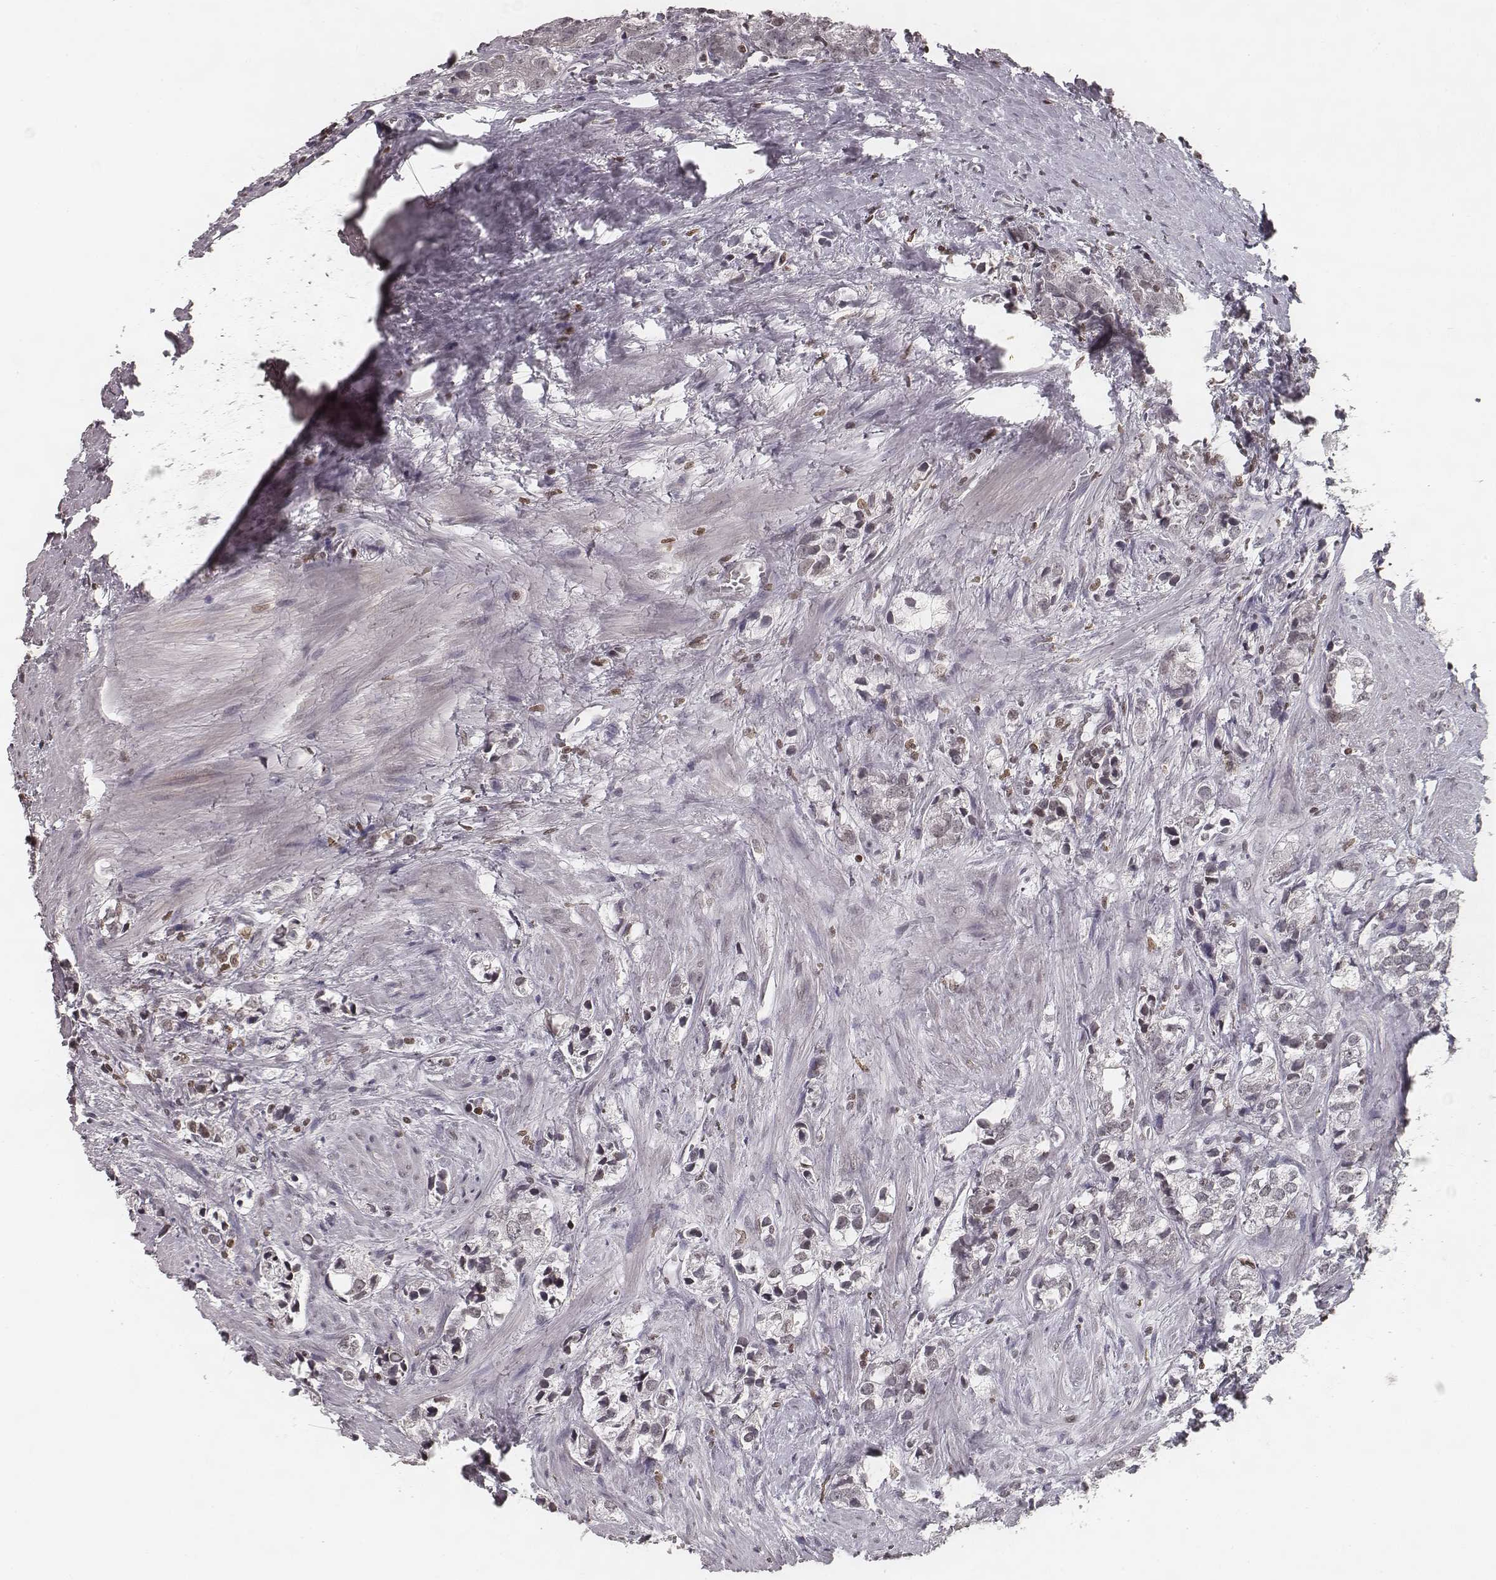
{"staining": {"intensity": "negative", "quantity": "none", "location": "none"}, "tissue": "prostate cancer", "cell_type": "Tumor cells", "image_type": "cancer", "snomed": [{"axis": "morphology", "description": "Adenocarcinoma, NOS"}, {"axis": "topography", "description": "Prostate and seminal vesicle, NOS"}], "caption": "Immunohistochemistry (IHC) image of human prostate cancer (adenocarcinoma) stained for a protein (brown), which reveals no expression in tumor cells.", "gene": "HMGA2", "patient": {"sex": "male", "age": 63}}